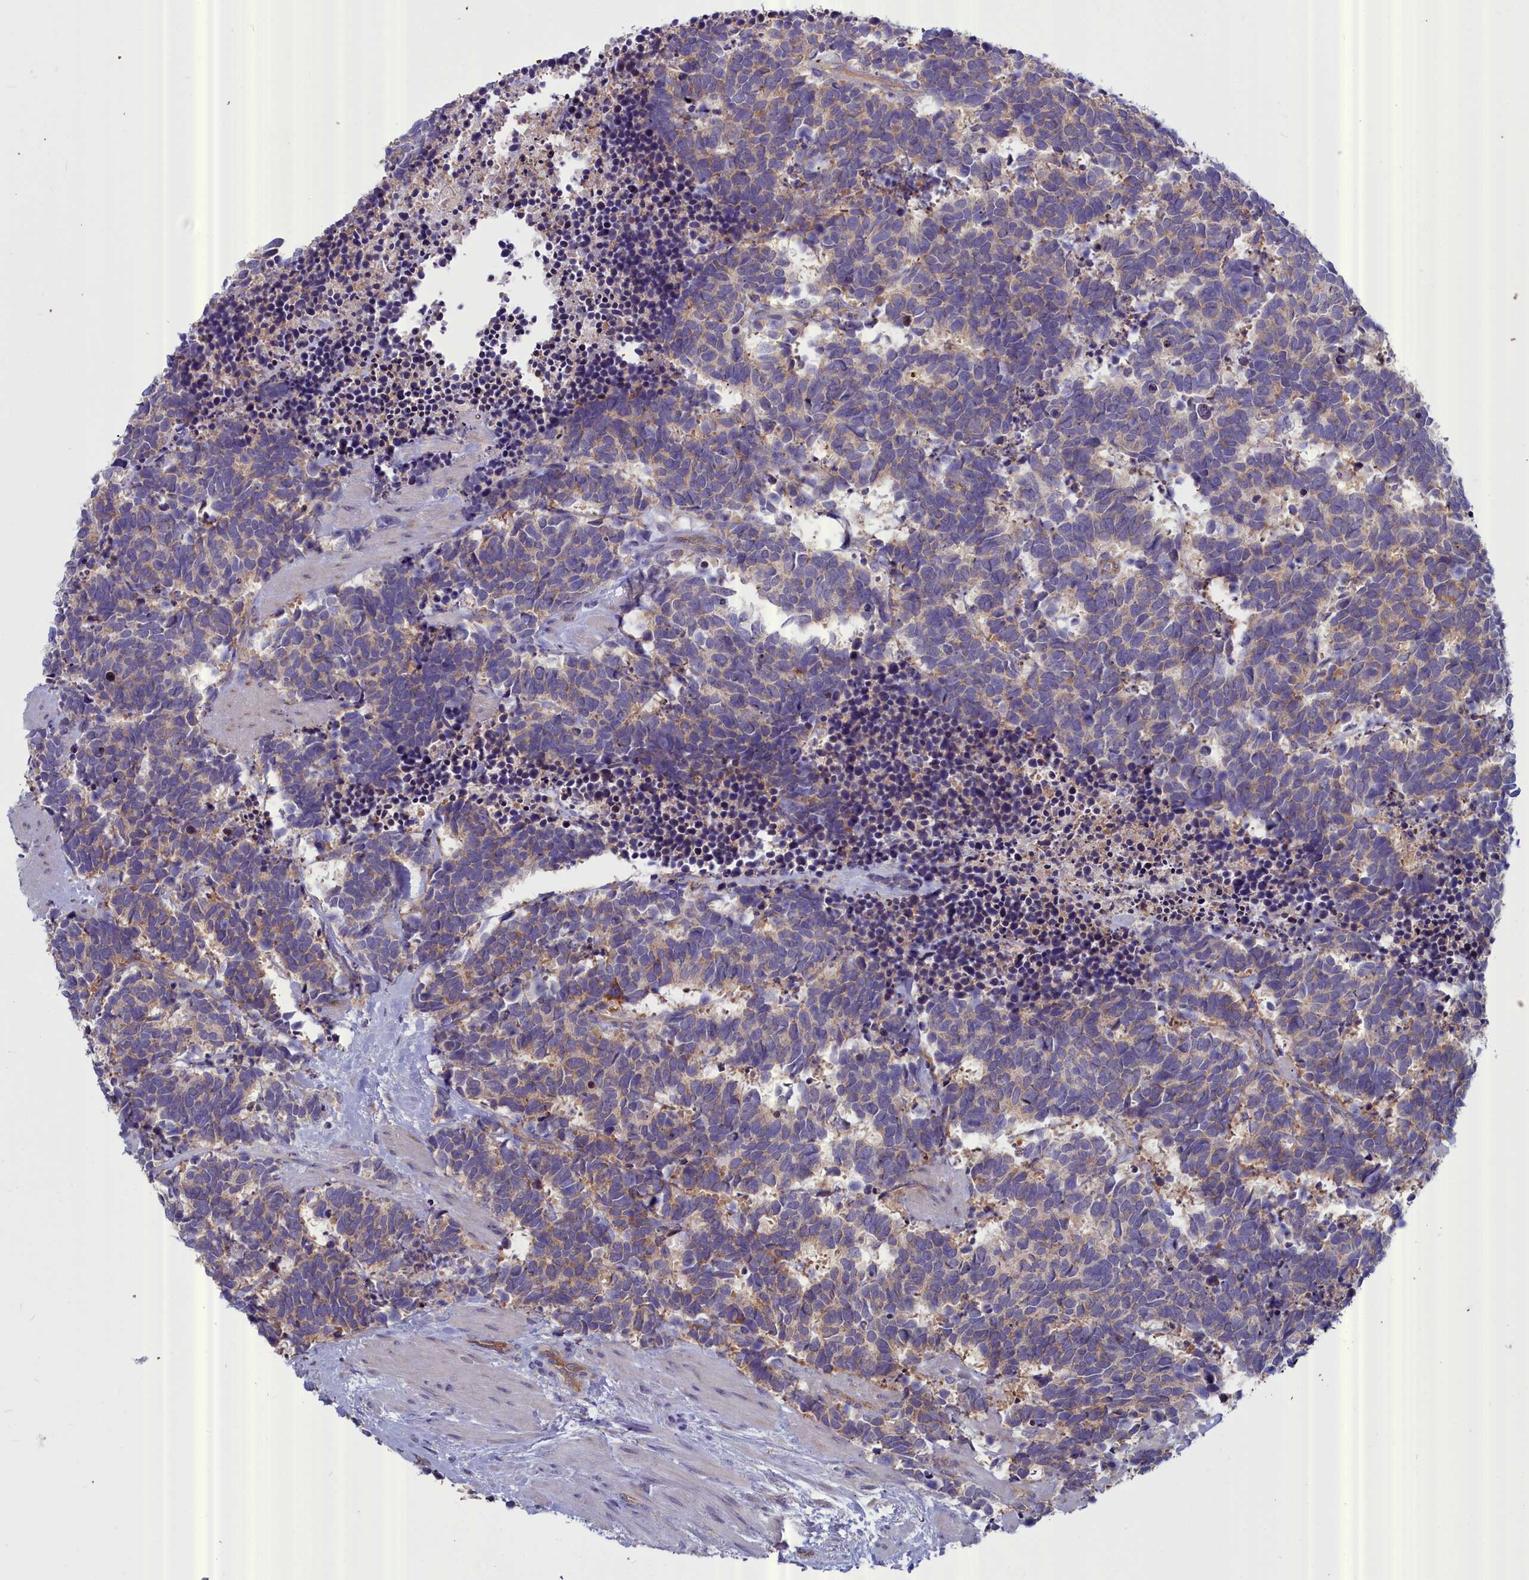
{"staining": {"intensity": "weak", "quantity": "<25%", "location": "cytoplasmic/membranous"}, "tissue": "carcinoid", "cell_type": "Tumor cells", "image_type": "cancer", "snomed": [{"axis": "morphology", "description": "Carcinoma, NOS"}, {"axis": "morphology", "description": "Carcinoid, malignant, NOS"}, {"axis": "topography", "description": "Prostate"}], "caption": "Tumor cells show no significant protein positivity in carcinoid.", "gene": "RDX", "patient": {"sex": "male", "age": 57}}